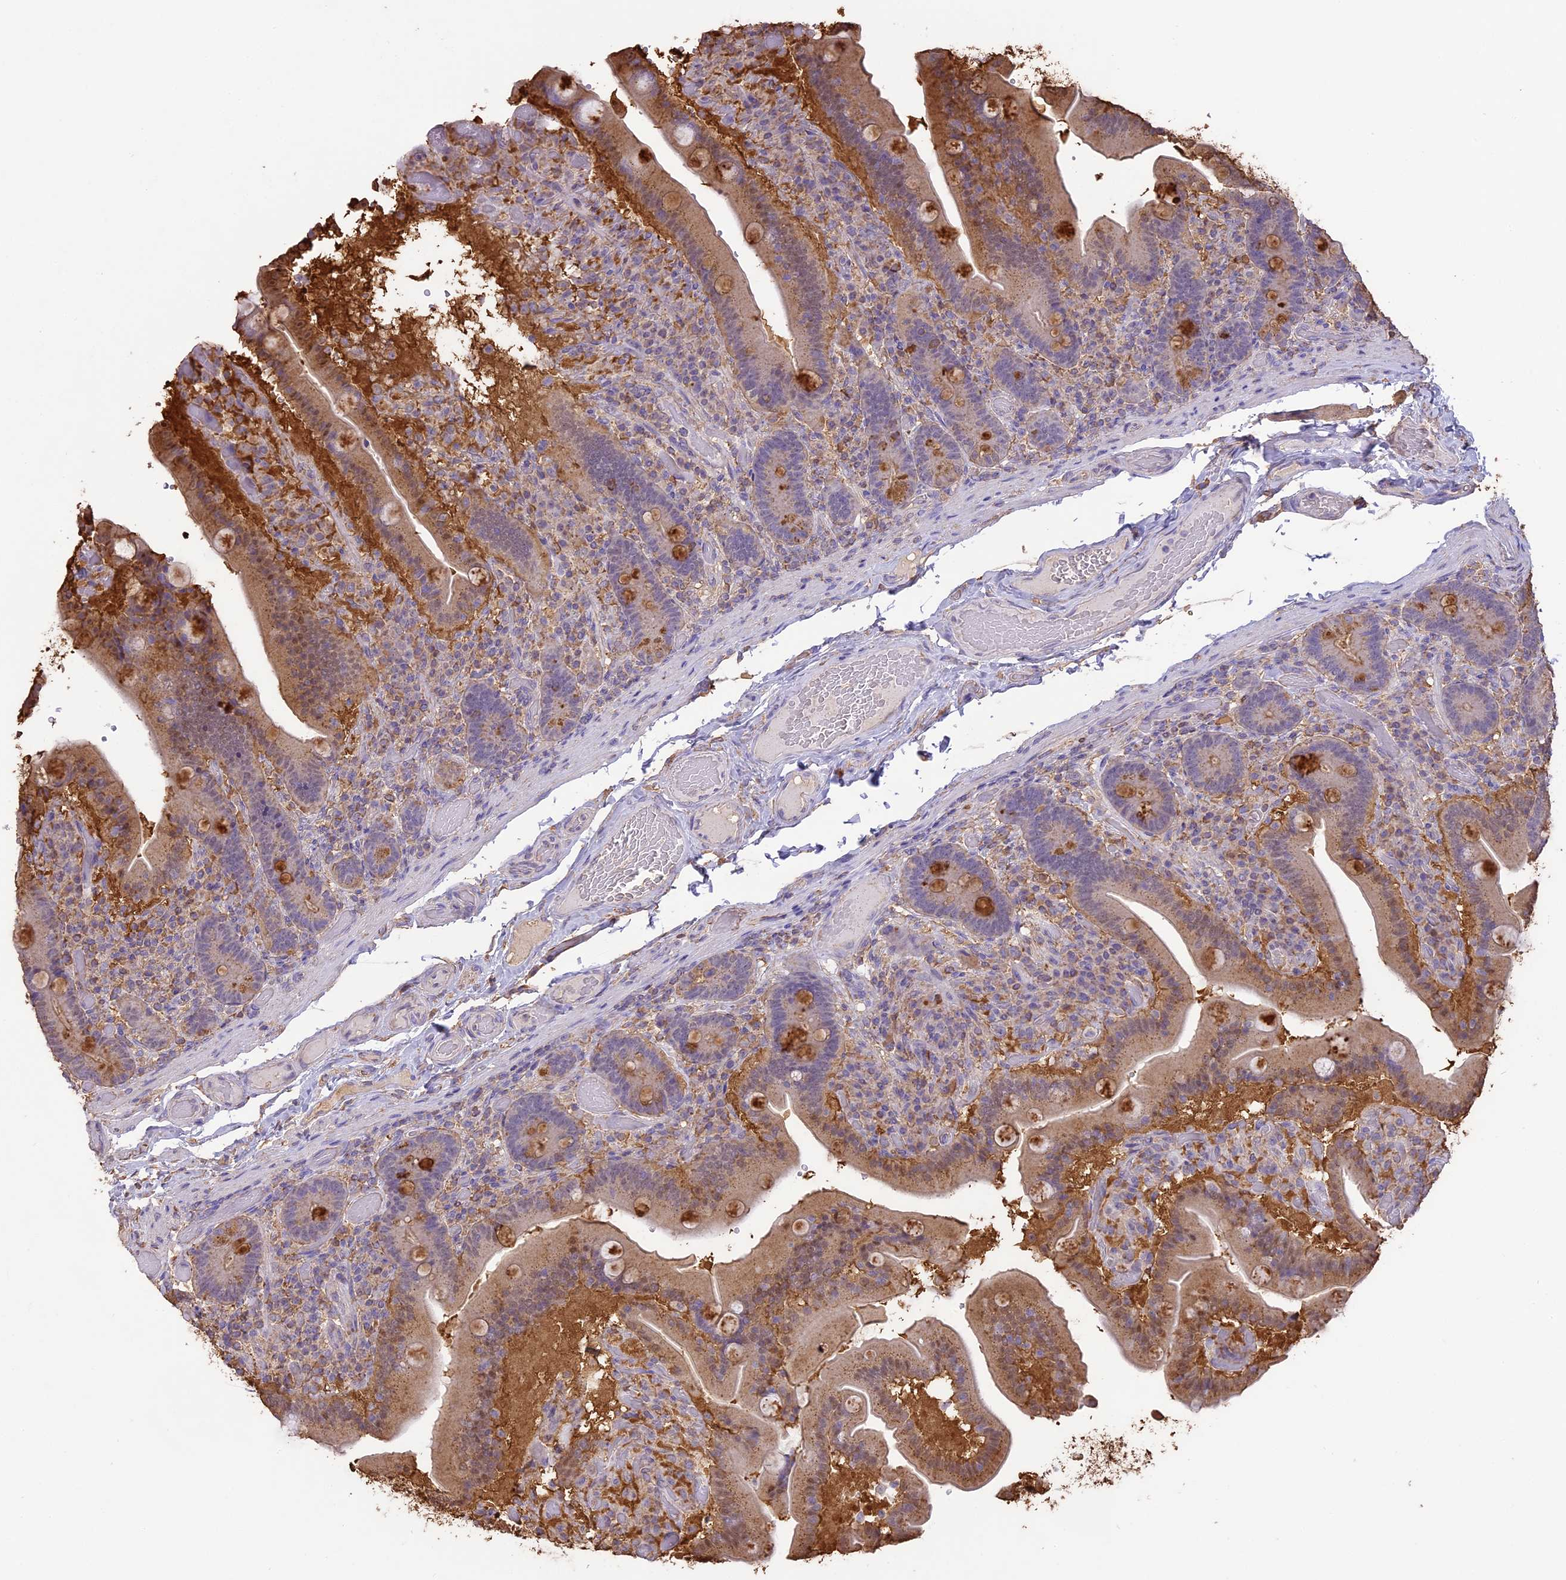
{"staining": {"intensity": "moderate", "quantity": "<25%", "location": "cytoplasmic/membranous"}, "tissue": "duodenum", "cell_type": "Glandular cells", "image_type": "normal", "snomed": [{"axis": "morphology", "description": "Normal tissue, NOS"}, {"axis": "topography", "description": "Duodenum"}], "caption": "Approximately <25% of glandular cells in benign human duodenum exhibit moderate cytoplasmic/membranous protein staining as visualized by brown immunohistochemical staining.", "gene": "ARHGAP19", "patient": {"sex": "female", "age": 62}}